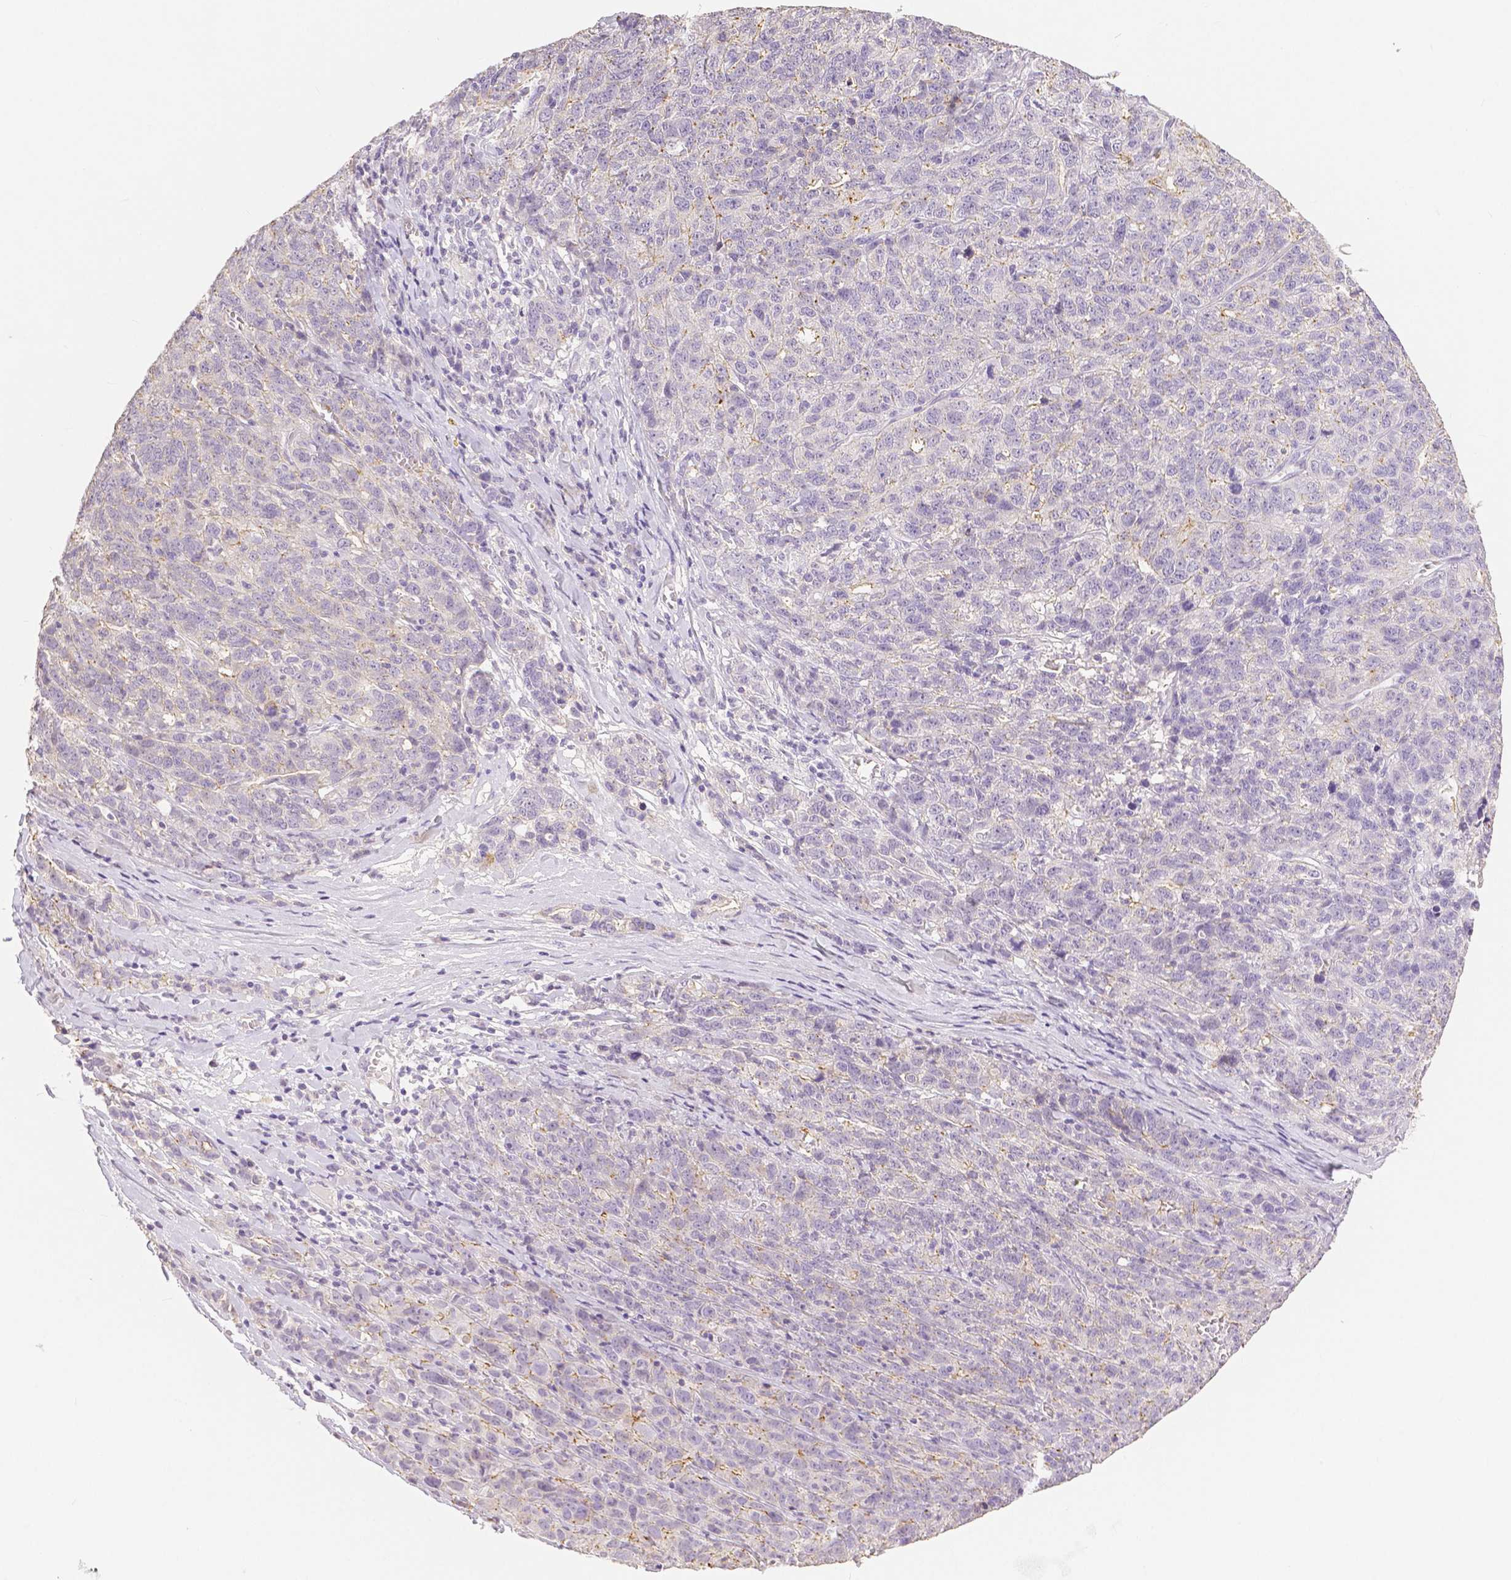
{"staining": {"intensity": "negative", "quantity": "none", "location": "none"}, "tissue": "ovarian cancer", "cell_type": "Tumor cells", "image_type": "cancer", "snomed": [{"axis": "morphology", "description": "Cystadenocarcinoma, serous, NOS"}, {"axis": "topography", "description": "Ovary"}], "caption": "DAB immunohistochemical staining of human serous cystadenocarcinoma (ovarian) demonstrates no significant staining in tumor cells. (Brightfield microscopy of DAB IHC at high magnification).", "gene": "OCLN", "patient": {"sex": "female", "age": 71}}